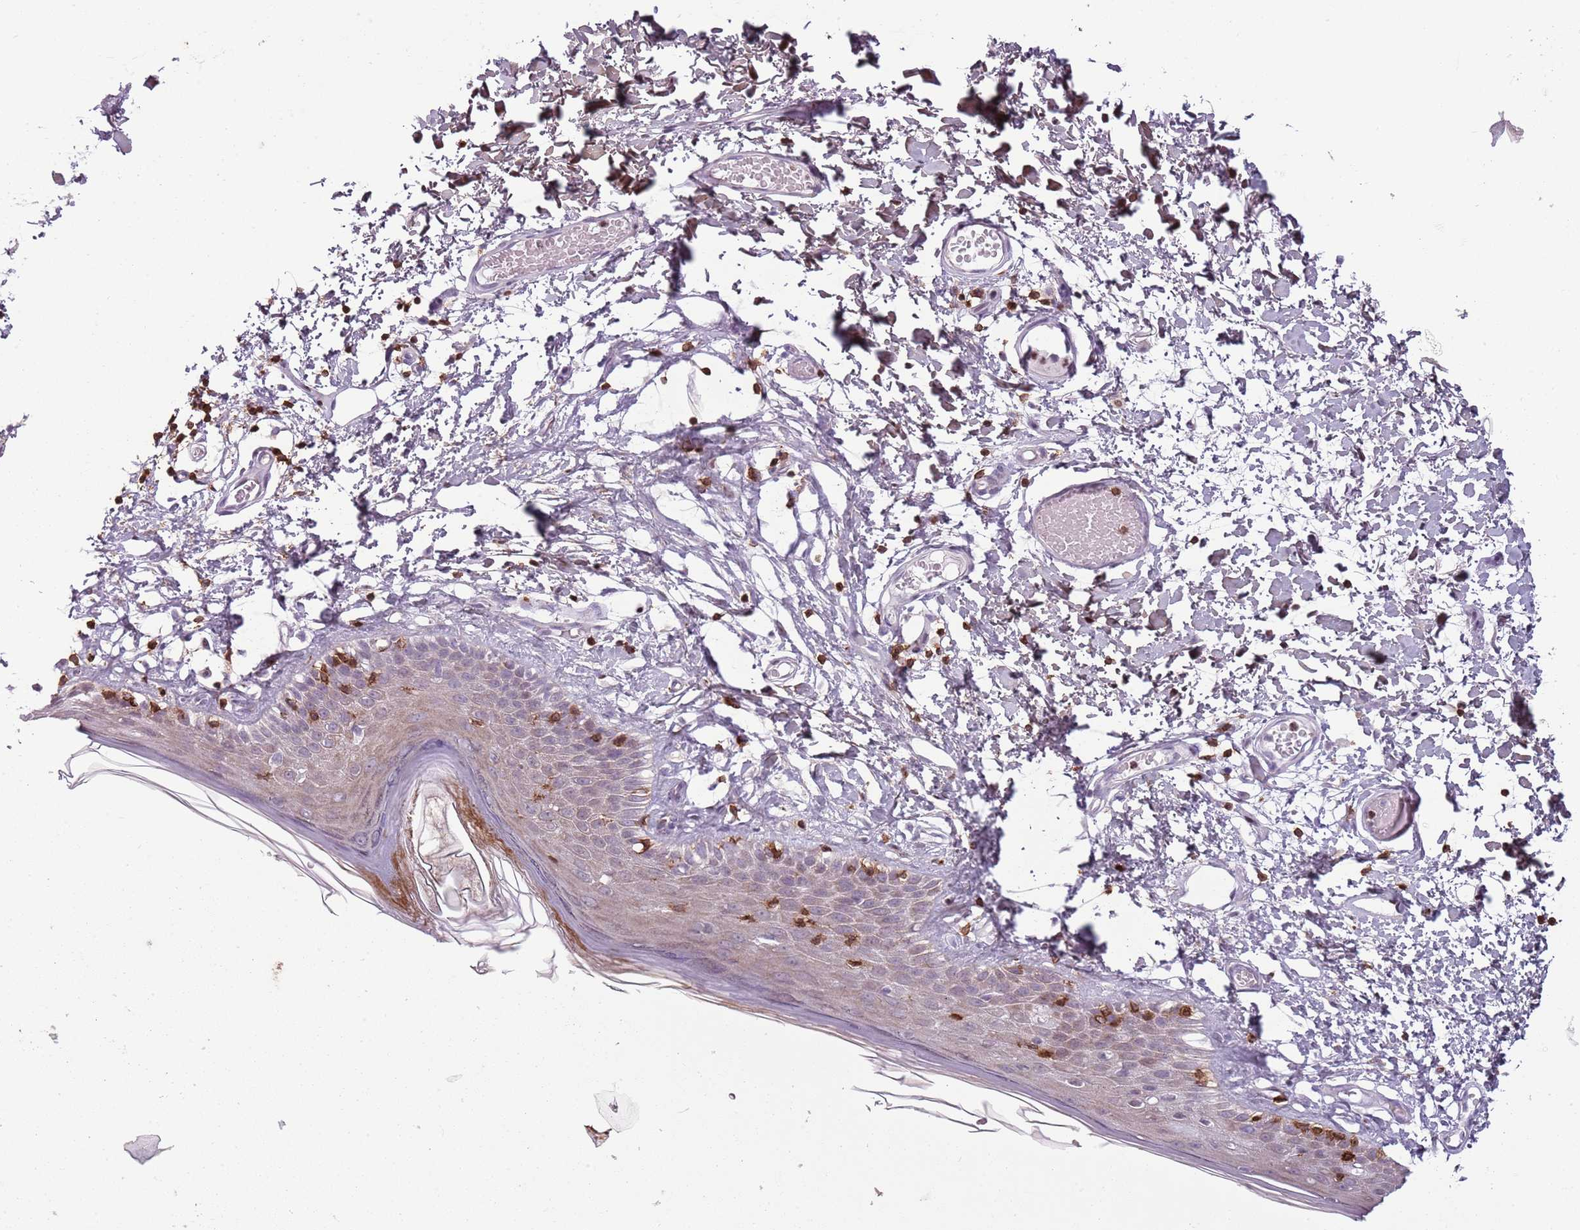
{"staining": {"intensity": "weak", "quantity": "<25%", "location": "cytoplasmic/membranous"}, "tissue": "skin", "cell_type": "Epidermal cells", "image_type": "normal", "snomed": [{"axis": "morphology", "description": "Normal tissue, NOS"}, {"axis": "topography", "description": "Adipose tissue"}, {"axis": "topography", "description": "Vascular tissue"}, {"axis": "topography", "description": "Vulva"}, {"axis": "topography", "description": "Peripheral nerve tissue"}], "caption": "Epidermal cells show no significant expression in benign skin.", "gene": "ZNF583", "patient": {"sex": "female", "age": 86}}